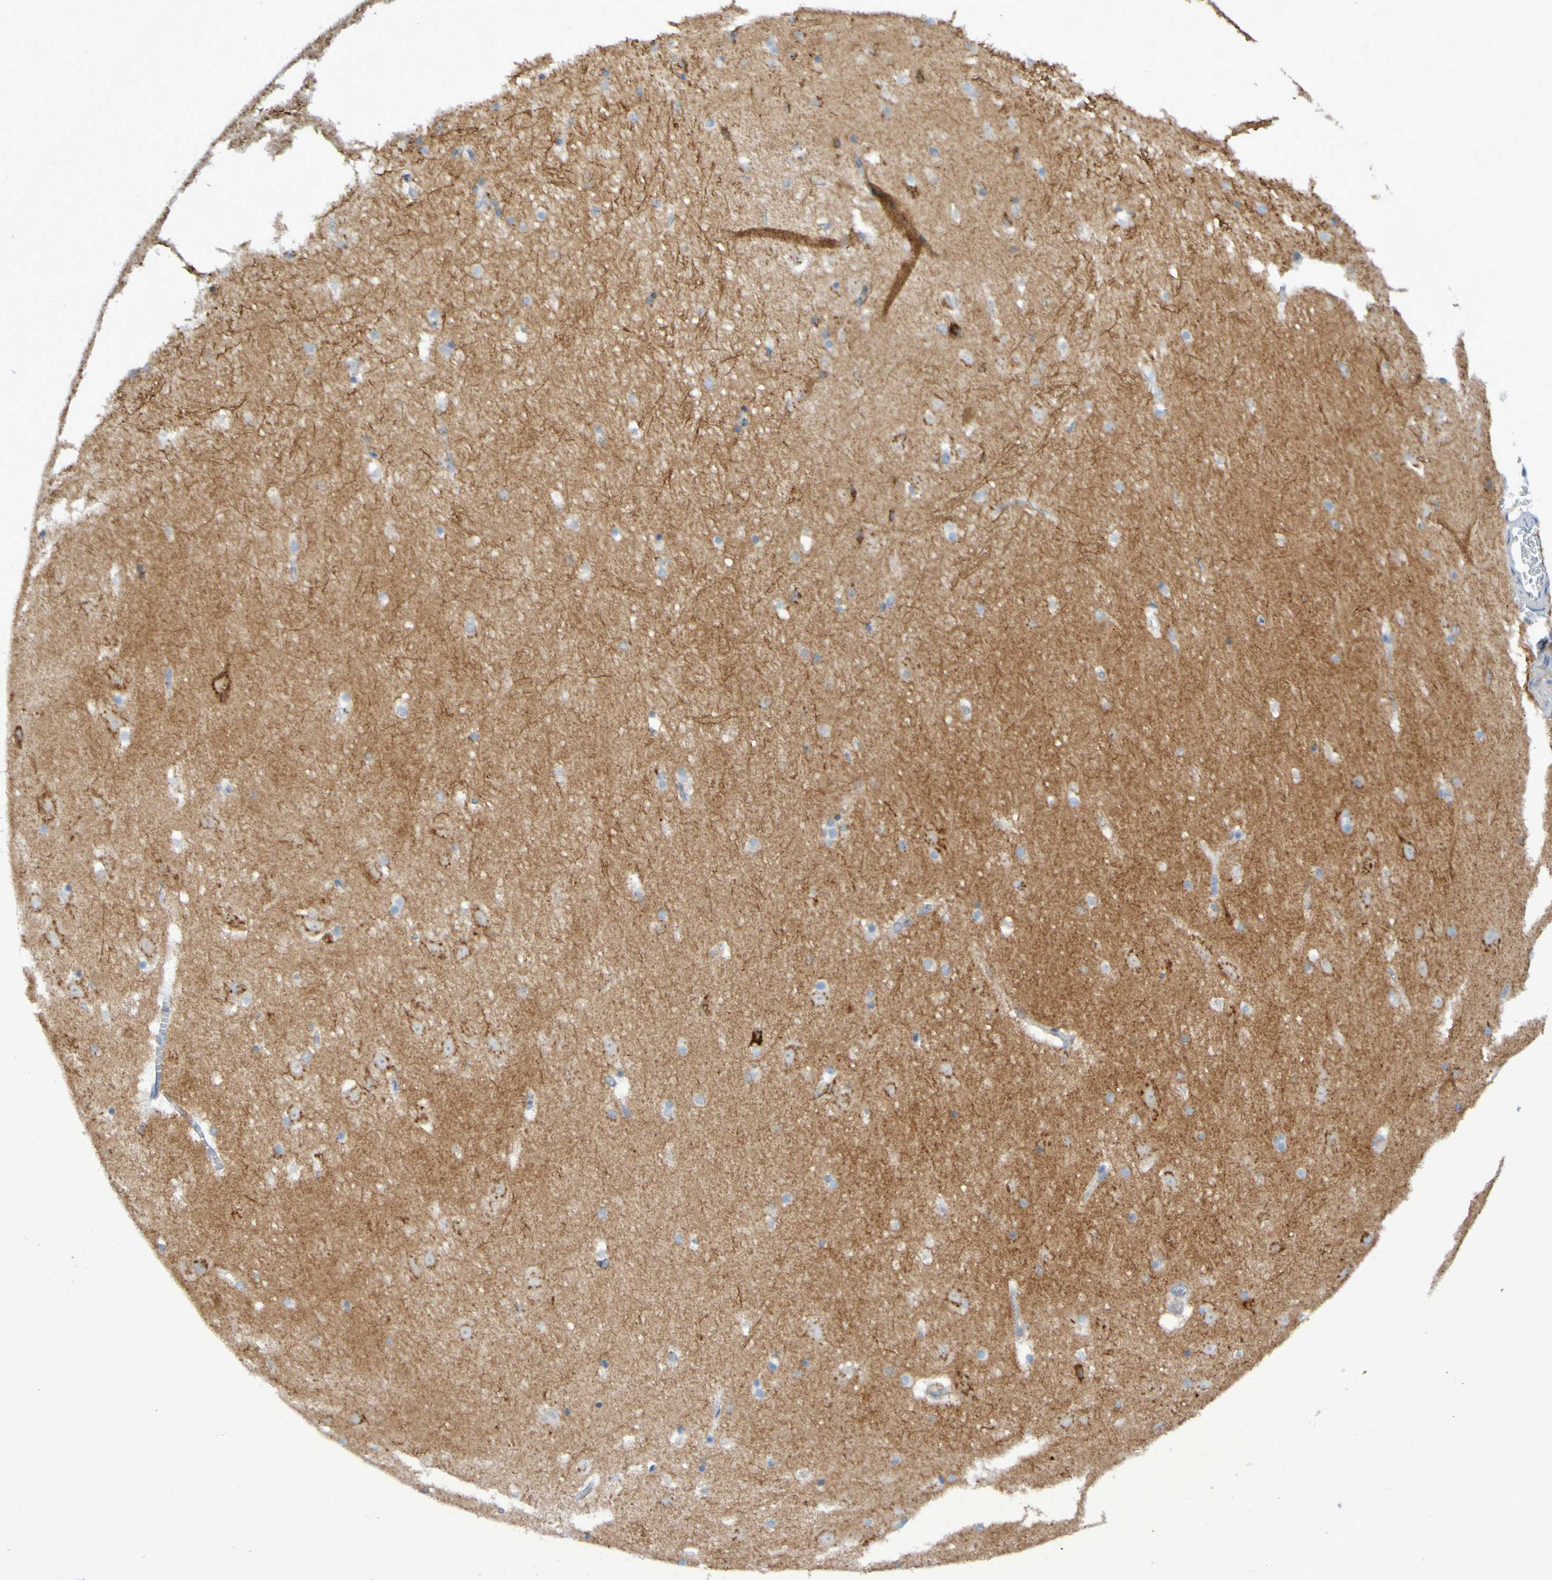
{"staining": {"intensity": "weak", "quantity": "<25%", "location": "cytoplasmic/membranous"}, "tissue": "hippocampus", "cell_type": "Glial cells", "image_type": "normal", "snomed": [{"axis": "morphology", "description": "Normal tissue, NOS"}, {"axis": "topography", "description": "Hippocampus"}], "caption": "IHC micrograph of benign human hippocampus stained for a protein (brown), which displays no staining in glial cells.", "gene": "LMBRD2", "patient": {"sex": "male", "age": 45}}